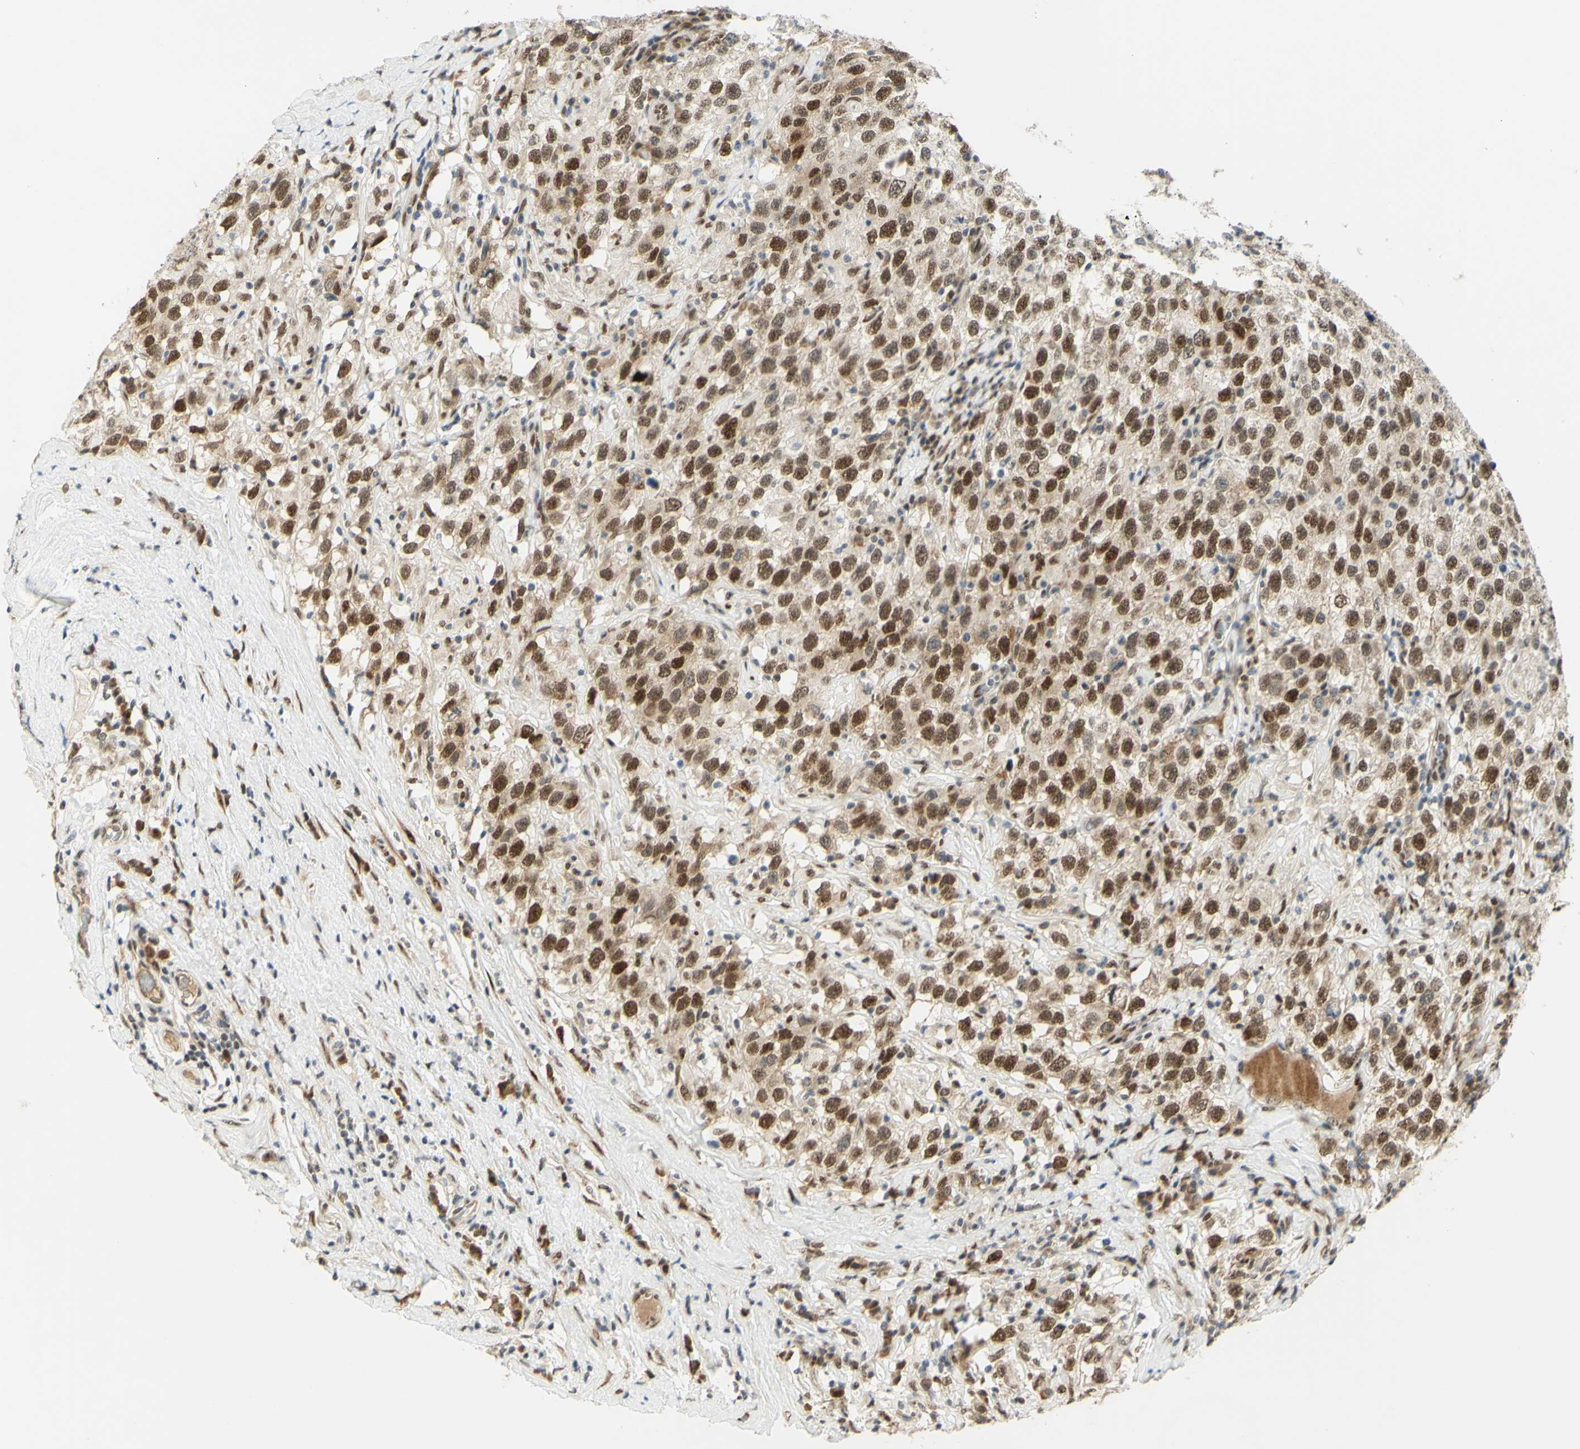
{"staining": {"intensity": "moderate", "quantity": ">75%", "location": "cytoplasmic/membranous,nuclear"}, "tissue": "testis cancer", "cell_type": "Tumor cells", "image_type": "cancer", "snomed": [{"axis": "morphology", "description": "Seminoma, NOS"}, {"axis": "topography", "description": "Testis"}], "caption": "A histopathology image of human seminoma (testis) stained for a protein exhibits moderate cytoplasmic/membranous and nuclear brown staining in tumor cells. (DAB (3,3'-diaminobenzidine) = brown stain, brightfield microscopy at high magnification).", "gene": "DDX1", "patient": {"sex": "male", "age": 41}}